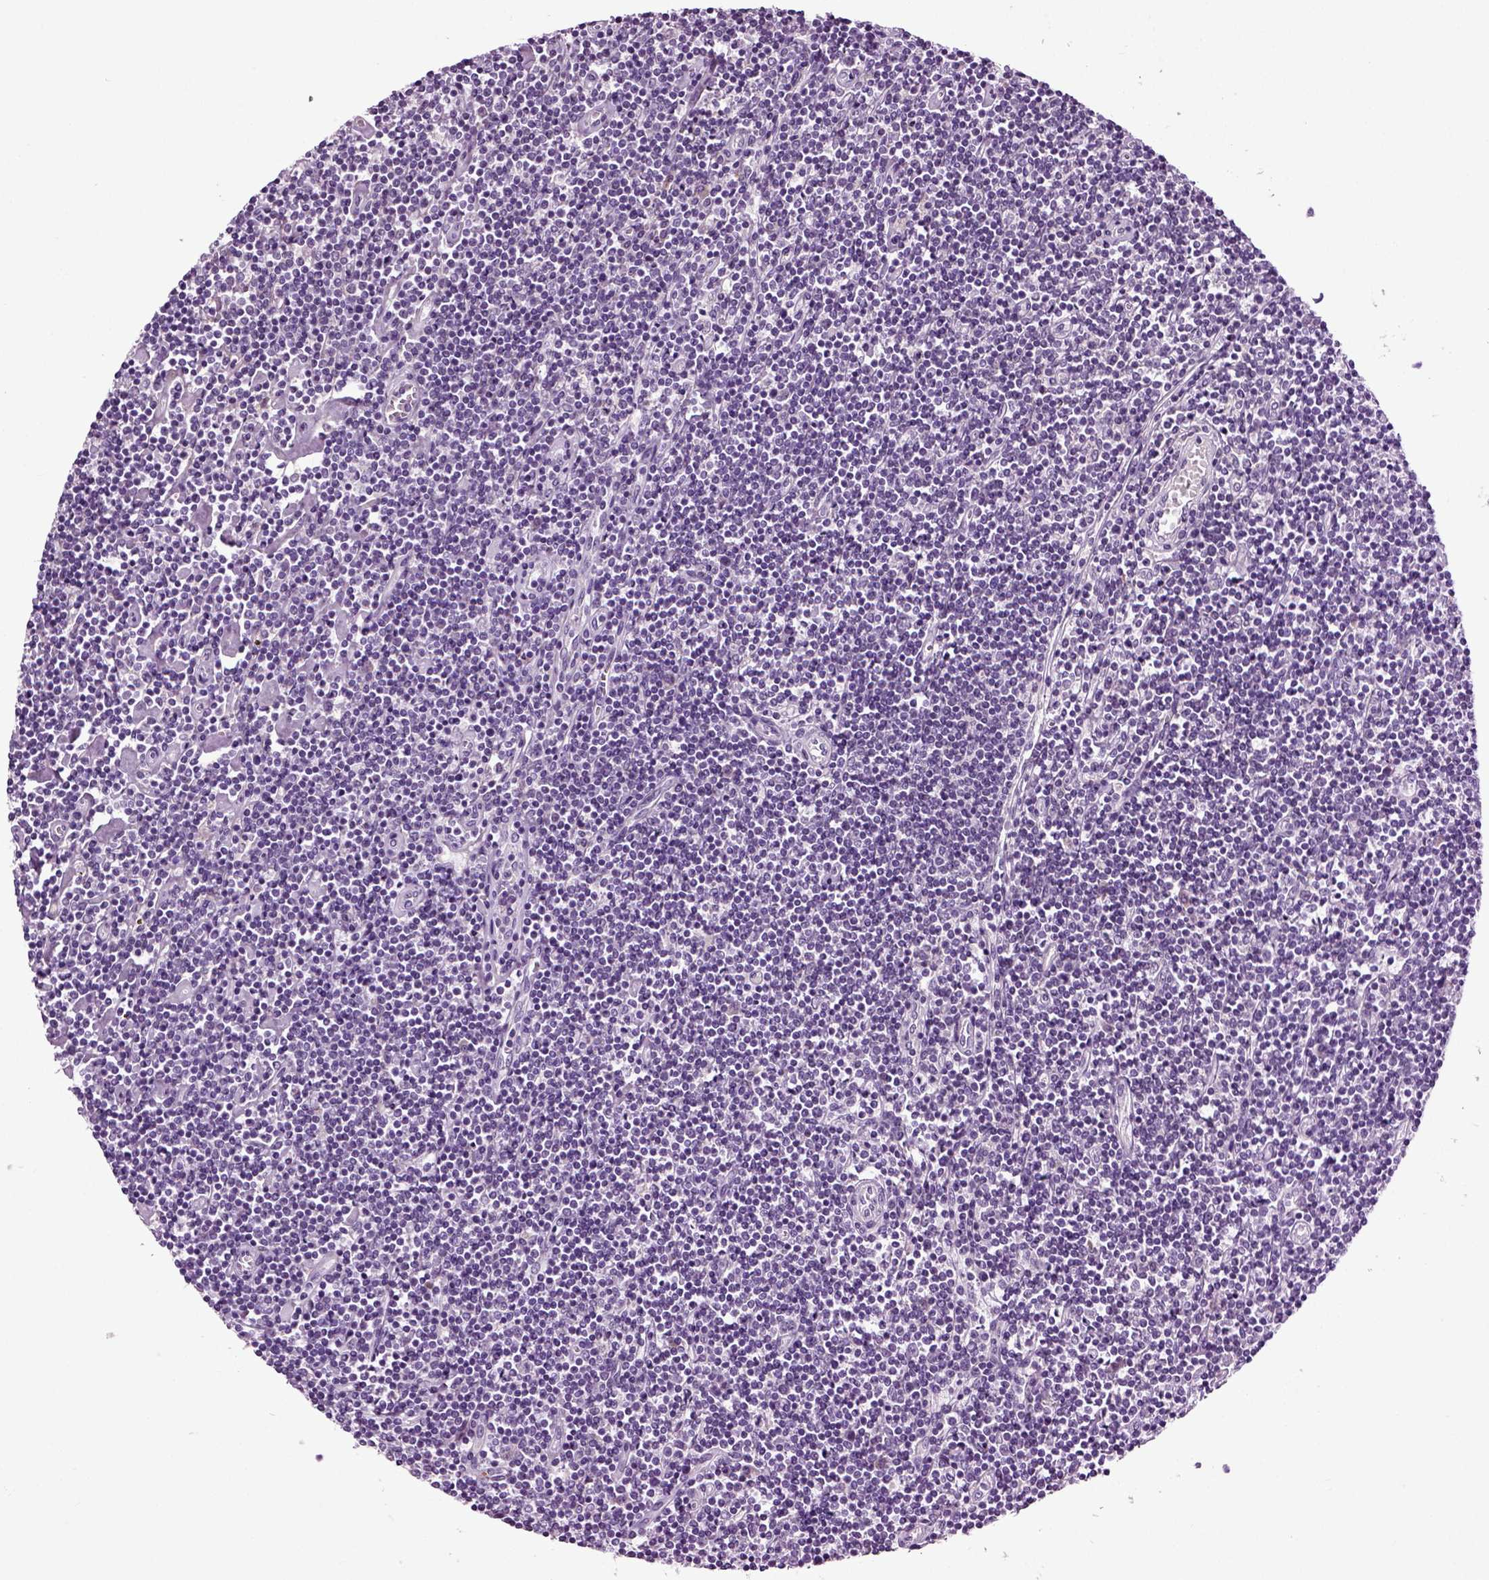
{"staining": {"intensity": "negative", "quantity": "none", "location": "none"}, "tissue": "lymphoma", "cell_type": "Tumor cells", "image_type": "cancer", "snomed": [{"axis": "morphology", "description": "Hodgkin's disease, NOS"}, {"axis": "topography", "description": "Lymph node"}], "caption": "Tumor cells show no significant staining in Hodgkin's disease.", "gene": "SPATA17", "patient": {"sex": "male", "age": 40}}